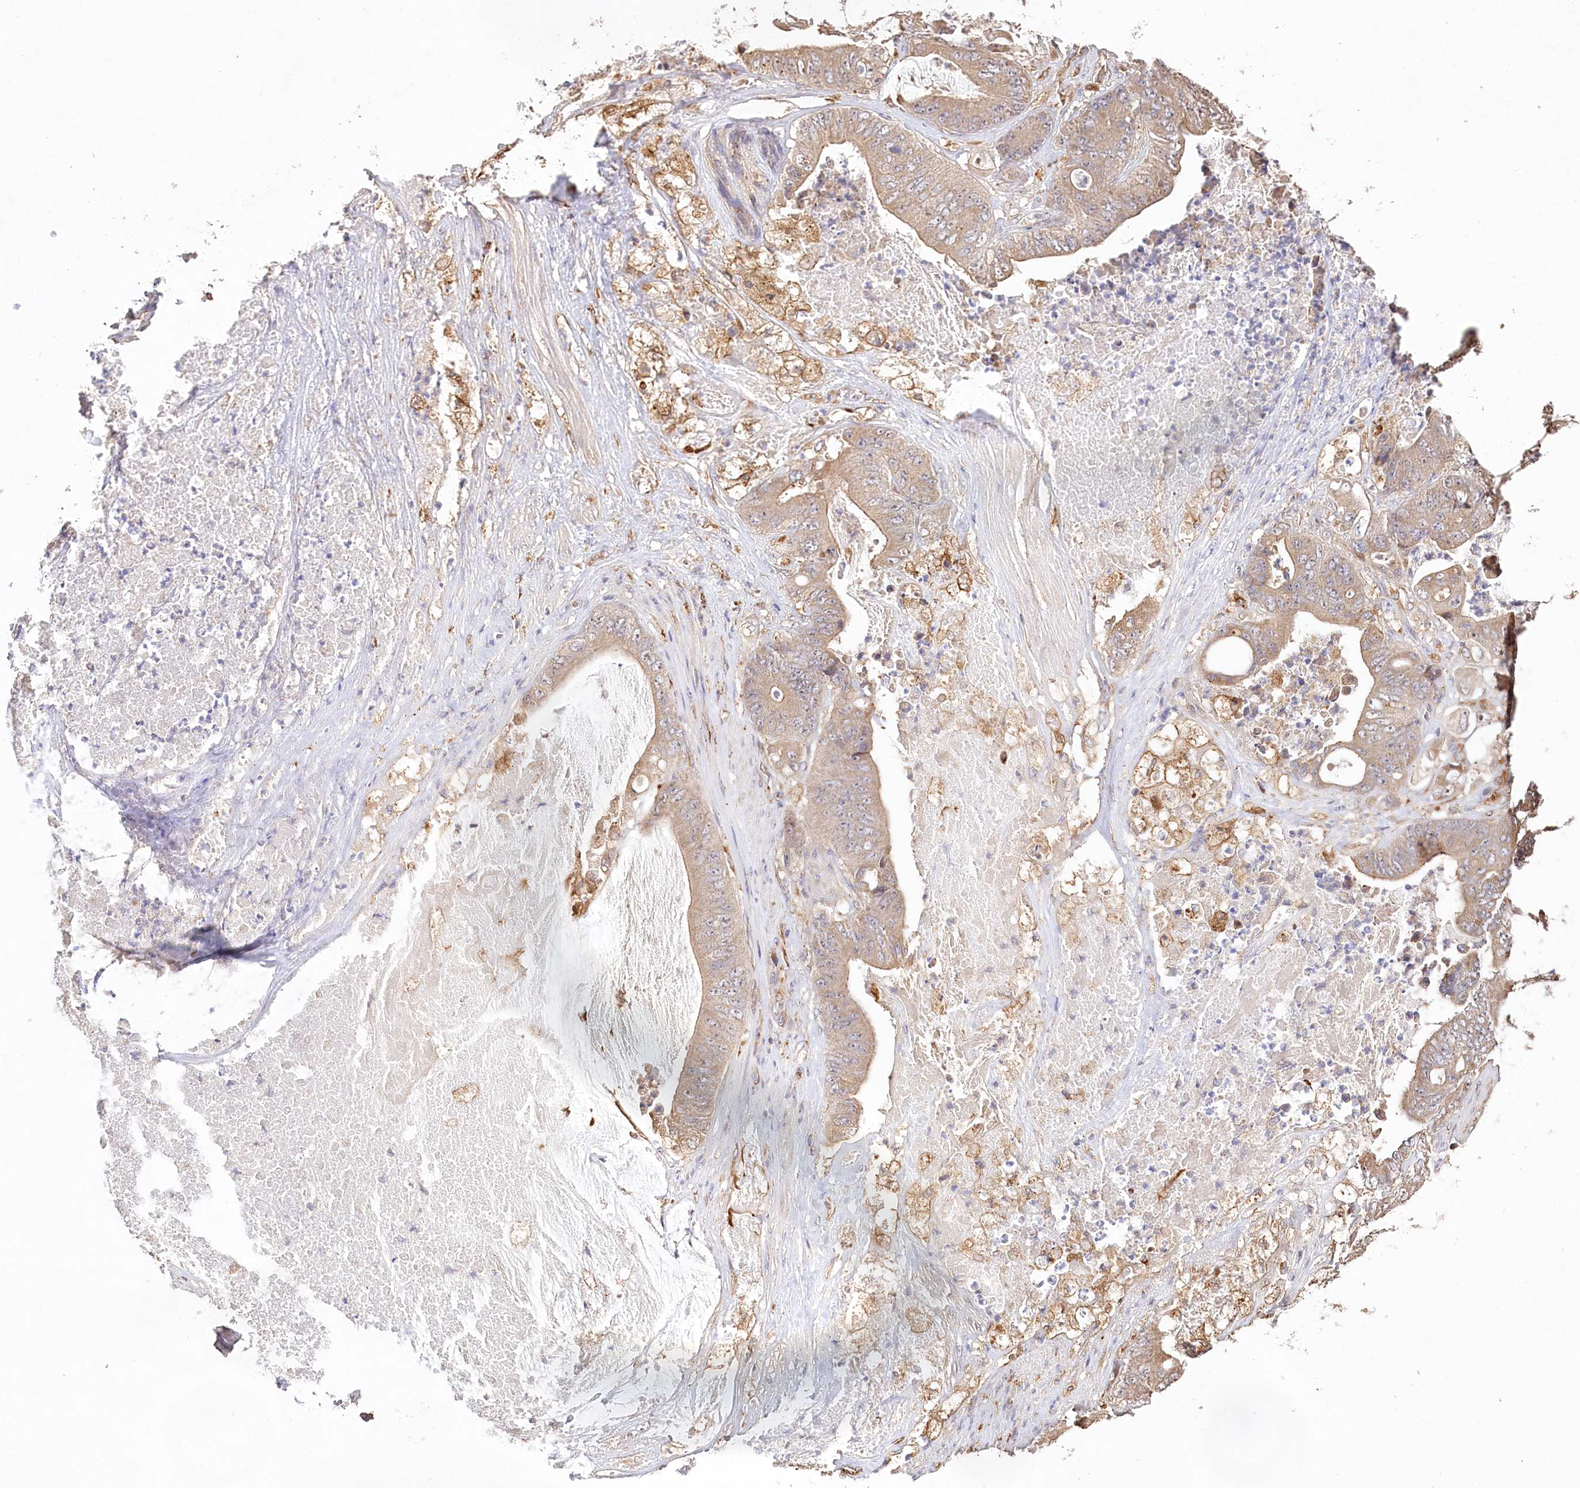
{"staining": {"intensity": "moderate", "quantity": ">75%", "location": "cytoplasmic/membranous"}, "tissue": "stomach cancer", "cell_type": "Tumor cells", "image_type": "cancer", "snomed": [{"axis": "morphology", "description": "Adenocarcinoma, NOS"}, {"axis": "topography", "description": "Stomach"}], "caption": "An immunohistochemistry micrograph of tumor tissue is shown. Protein staining in brown highlights moderate cytoplasmic/membranous positivity in stomach adenocarcinoma within tumor cells.", "gene": "DMXL1", "patient": {"sex": "female", "age": 73}}